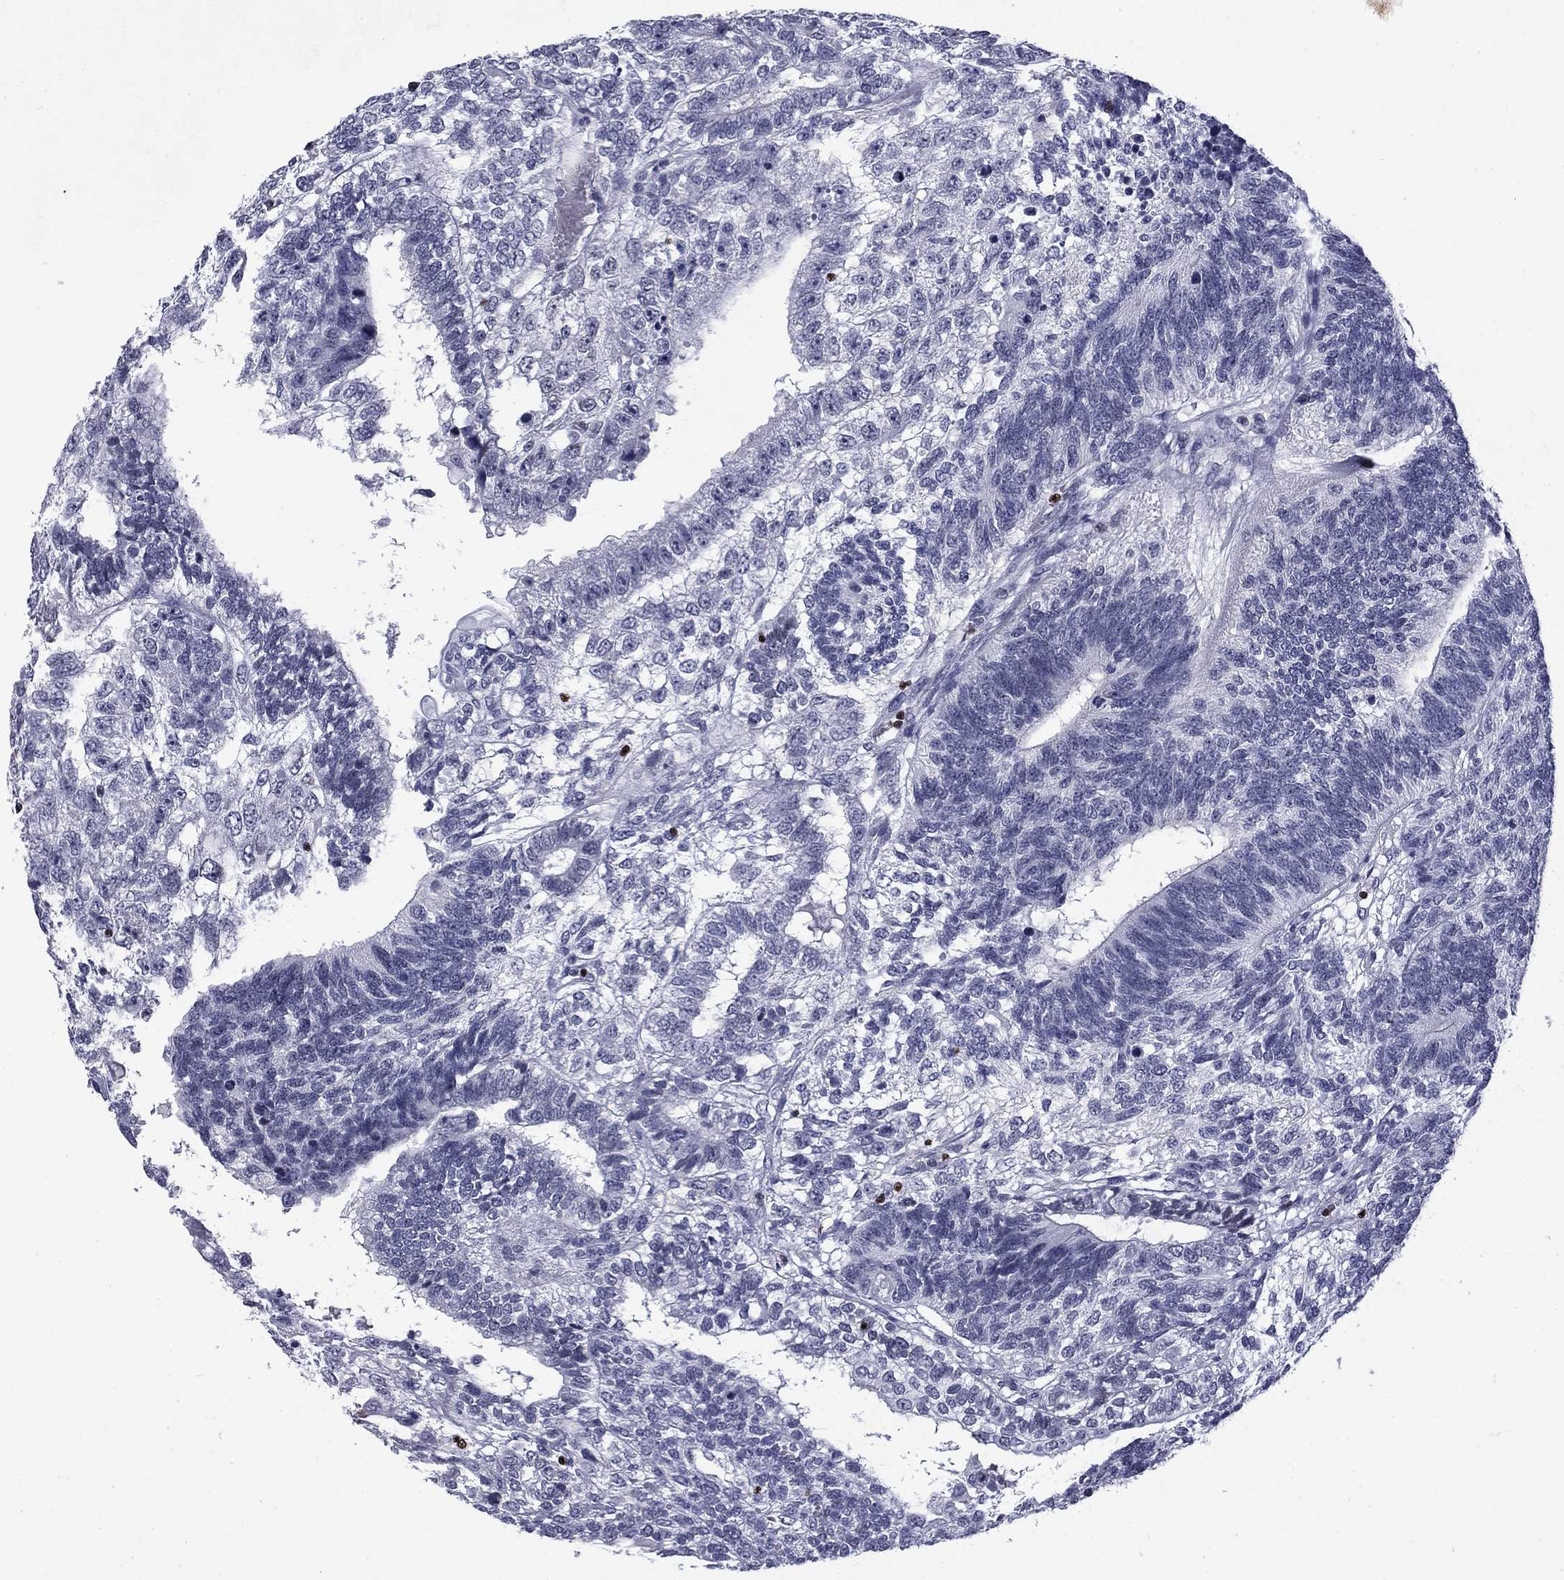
{"staining": {"intensity": "negative", "quantity": "none", "location": "none"}, "tissue": "testis cancer", "cell_type": "Tumor cells", "image_type": "cancer", "snomed": [{"axis": "morphology", "description": "Seminoma, NOS"}, {"axis": "morphology", "description": "Carcinoma, Embryonal, NOS"}, {"axis": "topography", "description": "Testis"}], "caption": "DAB (3,3'-diaminobenzidine) immunohistochemical staining of testis seminoma shows no significant staining in tumor cells.", "gene": "IKZF3", "patient": {"sex": "male", "age": 41}}